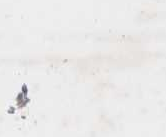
{"staining": {"intensity": "weak", "quantity": "25%-75%", "location": "cytoplasmic/membranous"}, "tissue": "nasopharynx", "cell_type": "Respiratory epithelial cells", "image_type": "normal", "snomed": [{"axis": "morphology", "description": "Normal tissue, NOS"}, {"axis": "topography", "description": "Nasopharynx"}], "caption": "Immunohistochemical staining of benign human nasopharynx displays 25%-75% levels of weak cytoplasmic/membranous protein staining in about 25%-75% of respiratory epithelial cells.", "gene": "GSDMB", "patient": {"sex": "female", "age": 42}}